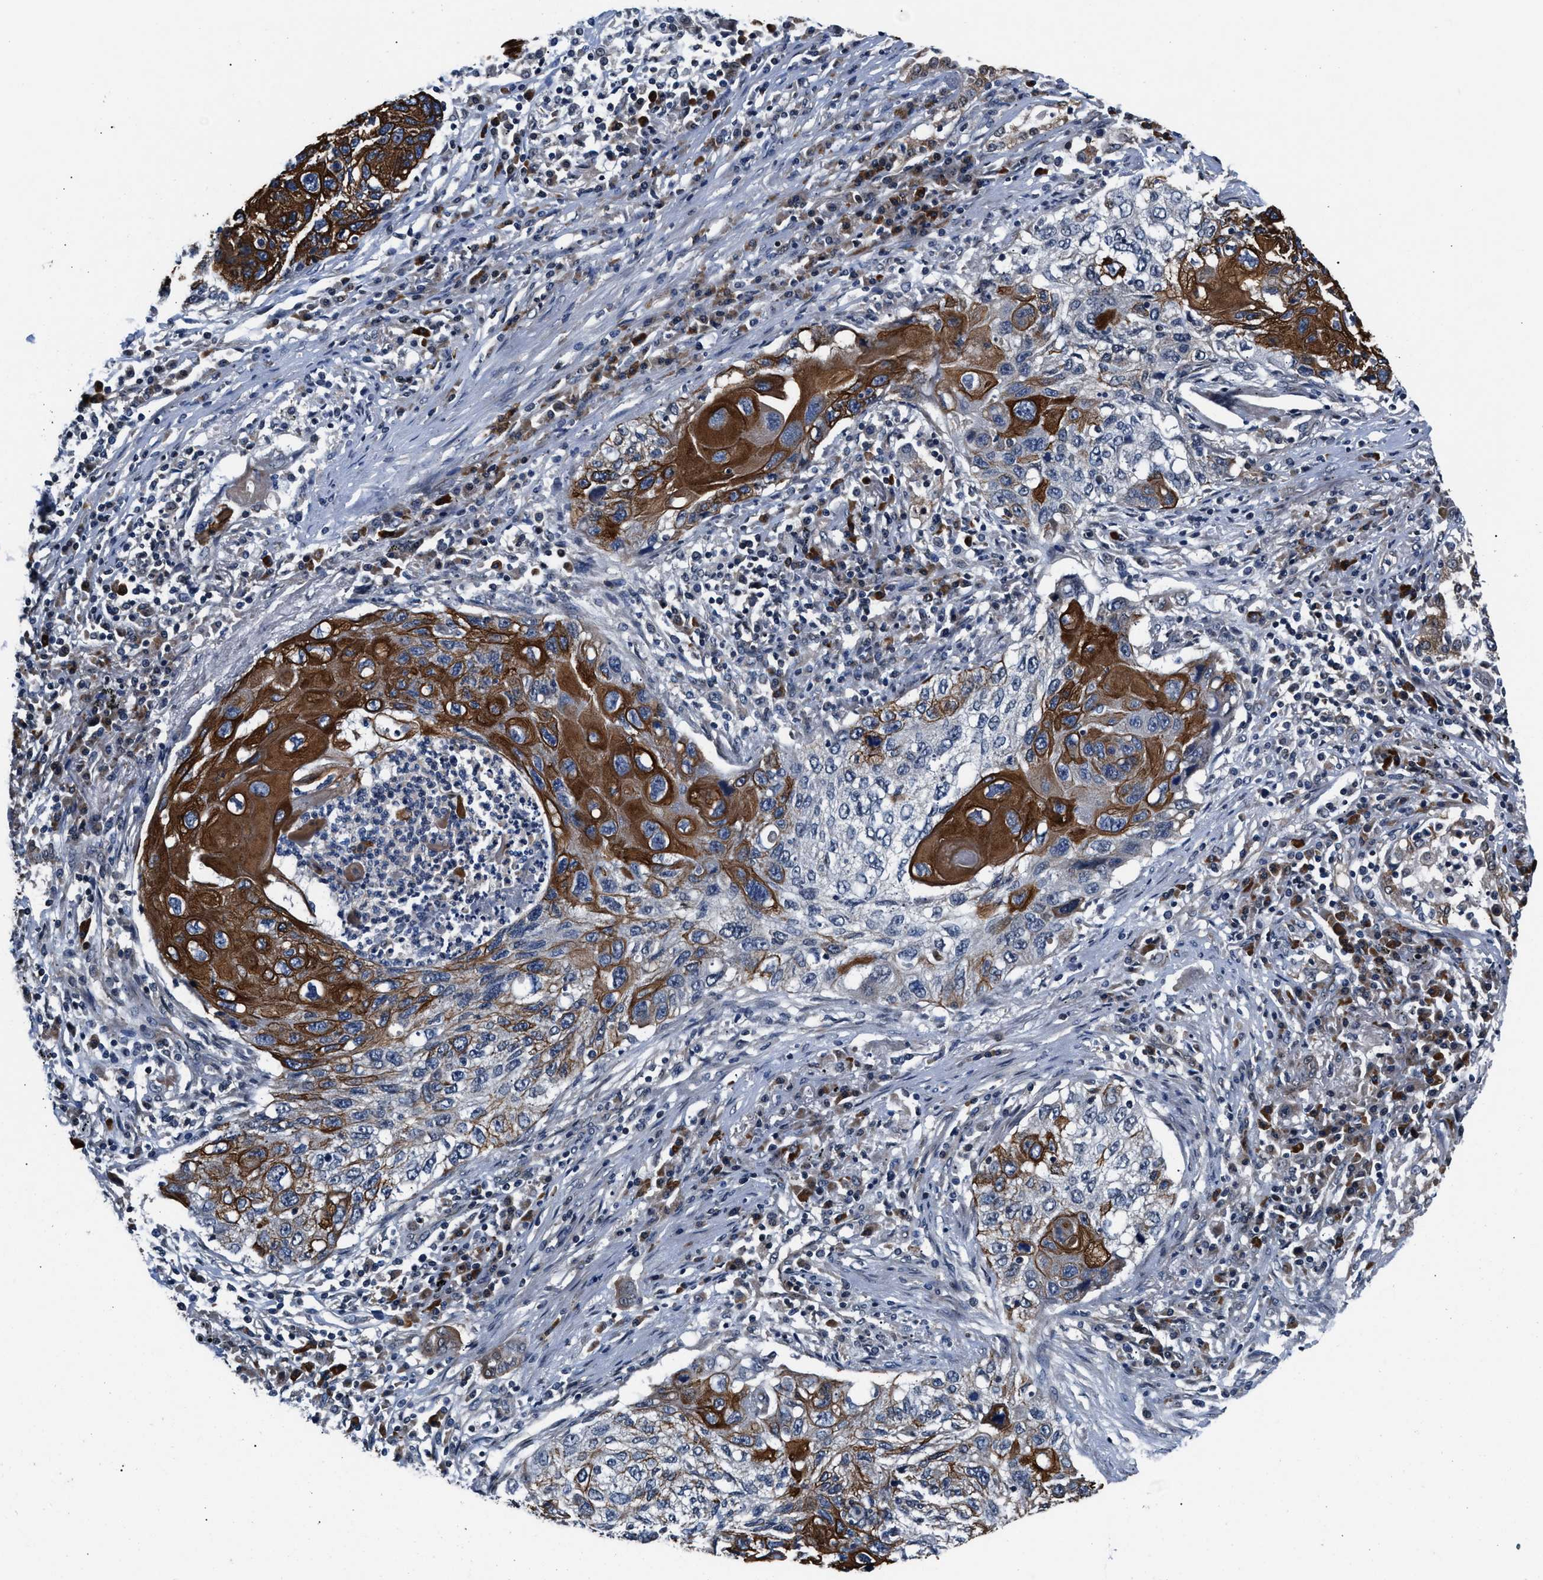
{"staining": {"intensity": "strong", "quantity": "25%-75%", "location": "cytoplasmic/membranous"}, "tissue": "lung cancer", "cell_type": "Tumor cells", "image_type": "cancer", "snomed": [{"axis": "morphology", "description": "Squamous cell carcinoma, NOS"}, {"axis": "topography", "description": "Lung"}], "caption": "Human lung cancer (squamous cell carcinoma) stained for a protein (brown) exhibits strong cytoplasmic/membranous positive expression in approximately 25%-75% of tumor cells.", "gene": "PRPSAP2", "patient": {"sex": "female", "age": 63}}